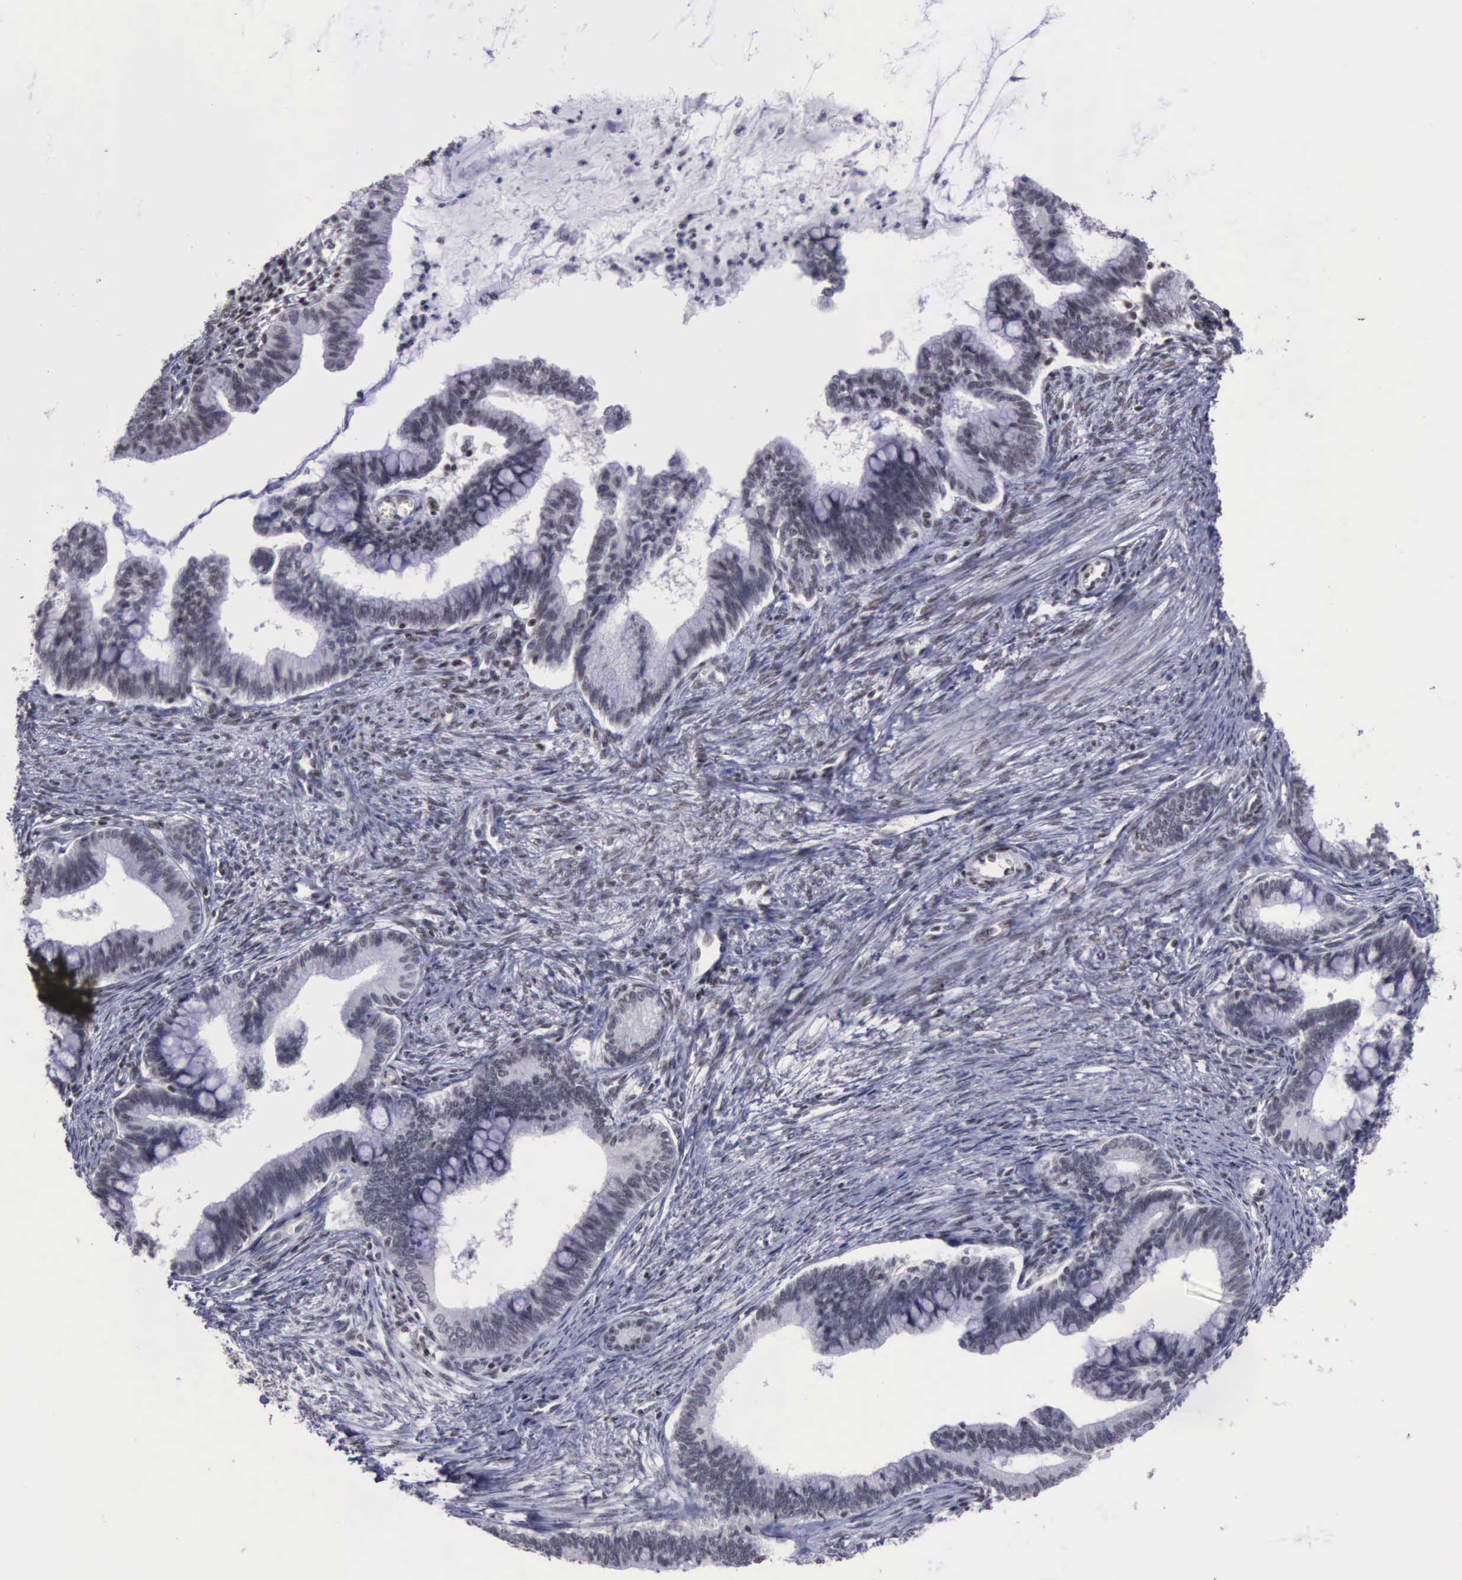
{"staining": {"intensity": "negative", "quantity": "none", "location": "none"}, "tissue": "cervical cancer", "cell_type": "Tumor cells", "image_type": "cancer", "snomed": [{"axis": "morphology", "description": "Adenocarcinoma, NOS"}, {"axis": "topography", "description": "Cervix"}], "caption": "Tumor cells show no significant expression in cervical adenocarcinoma.", "gene": "YY1", "patient": {"sex": "female", "age": 36}}